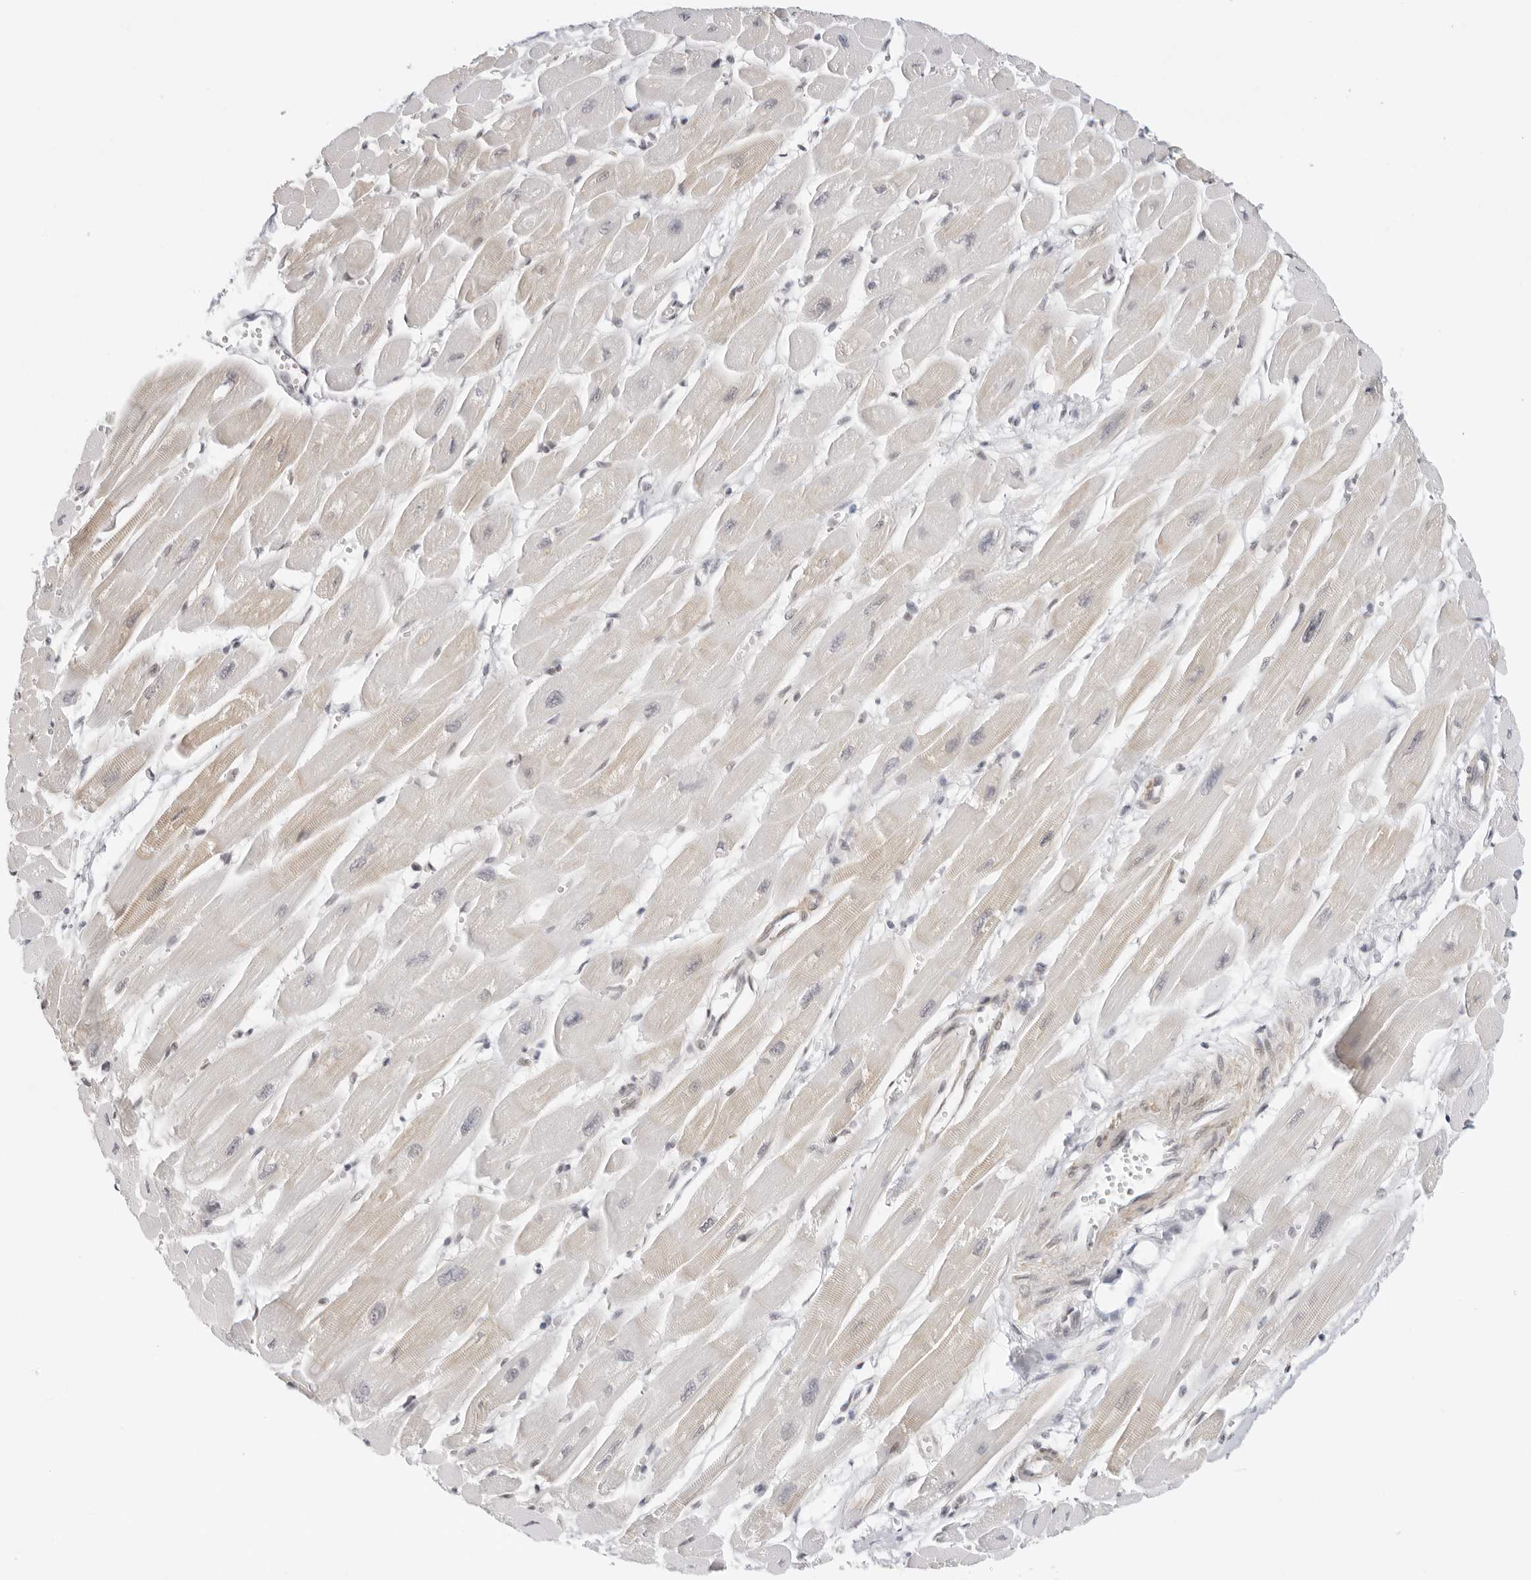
{"staining": {"intensity": "weak", "quantity": "25%-75%", "location": "cytoplasmic/membranous,nuclear"}, "tissue": "heart muscle", "cell_type": "Cardiomyocytes", "image_type": "normal", "snomed": [{"axis": "morphology", "description": "Normal tissue, NOS"}, {"axis": "topography", "description": "Heart"}], "caption": "The immunohistochemical stain shows weak cytoplasmic/membranous,nuclear expression in cardiomyocytes of normal heart muscle. (brown staining indicates protein expression, while blue staining denotes nuclei).", "gene": "TCIM", "patient": {"sex": "female", "age": 54}}